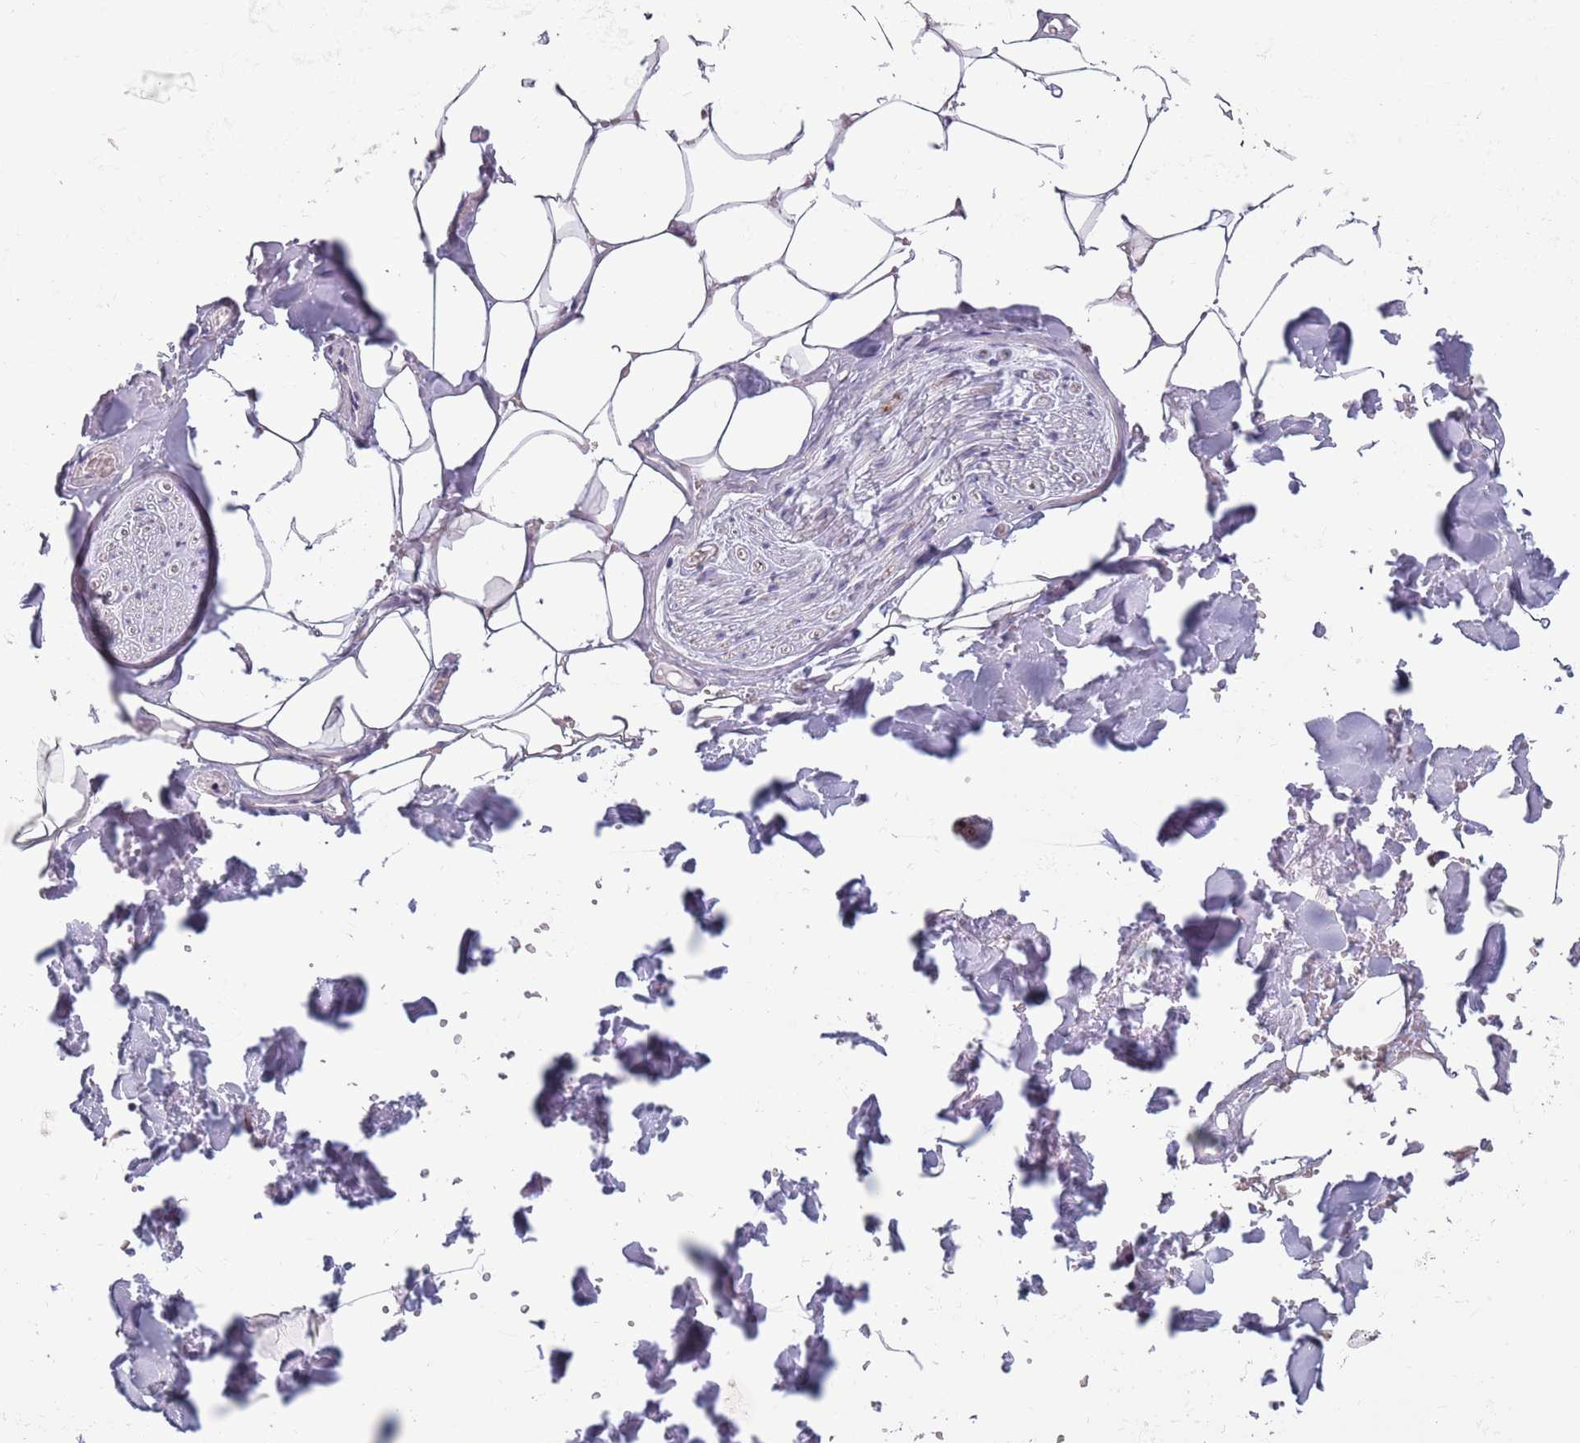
{"staining": {"intensity": "negative", "quantity": "none", "location": "none"}, "tissue": "adipose tissue", "cell_type": "Adipocytes", "image_type": "normal", "snomed": [{"axis": "morphology", "description": "Normal tissue, NOS"}, {"axis": "topography", "description": "Salivary gland"}, {"axis": "topography", "description": "Peripheral nerve tissue"}], "caption": "Adipose tissue stained for a protein using IHC reveals no expression adipocytes.", "gene": "ZKSCAN2", "patient": {"sex": "male", "age": 38}}